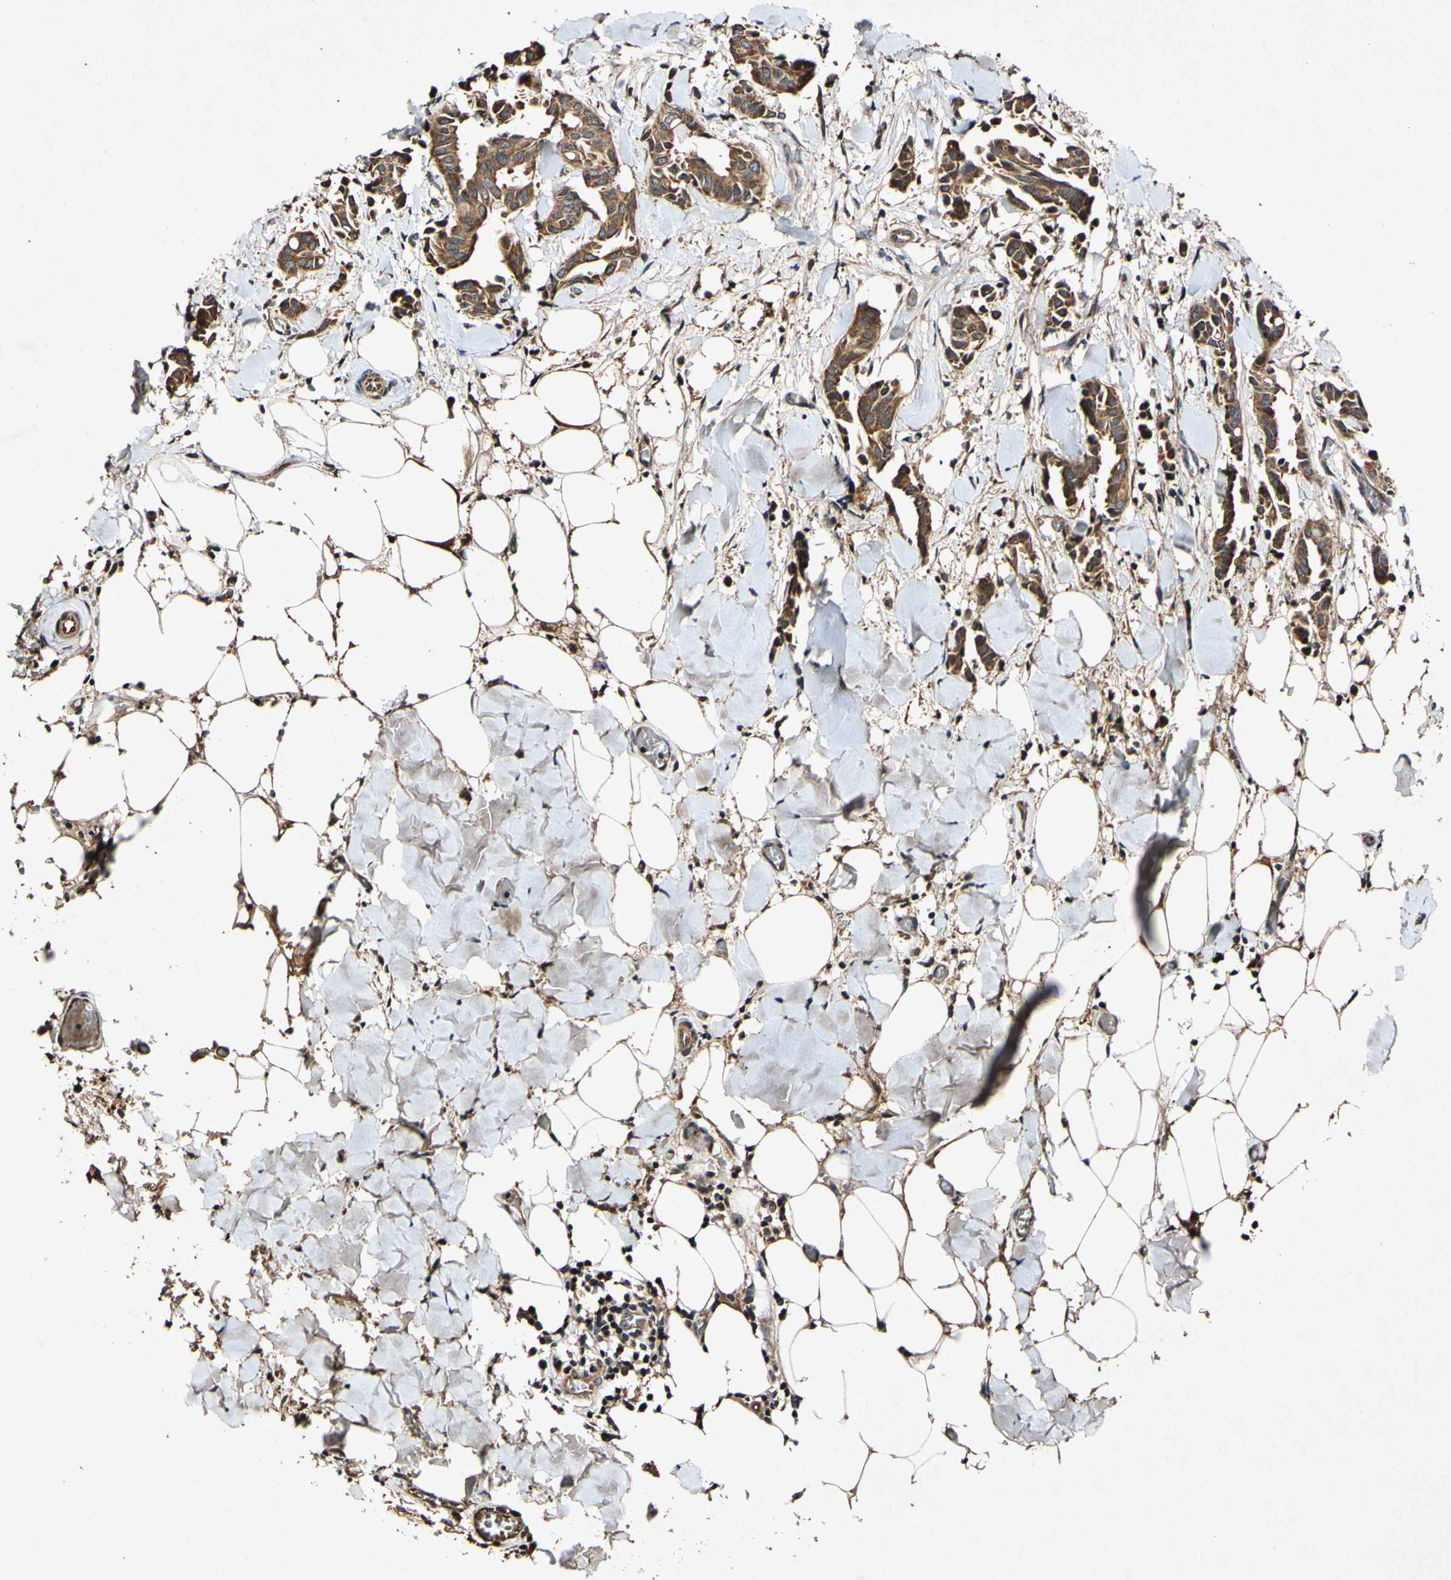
{"staining": {"intensity": "strong", "quantity": ">75%", "location": "cytoplasmic/membranous"}, "tissue": "head and neck cancer", "cell_type": "Tumor cells", "image_type": "cancer", "snomed": [{"axis": "morphology", "description": "Adenocarcinoma, NOS"}, {"axis": "topography", "description": "Salivary gland"}, {"axis": "topography", "description": "Head-Neck"}], "caption": "DAB immunohistochemical staining of human head and neck cancer exhibits strong cytoplasmic/membranous protein positivity in about >75% of tumor cells.", "gene": "PLAT", "patient": {"sex": "female", "age": 59}}